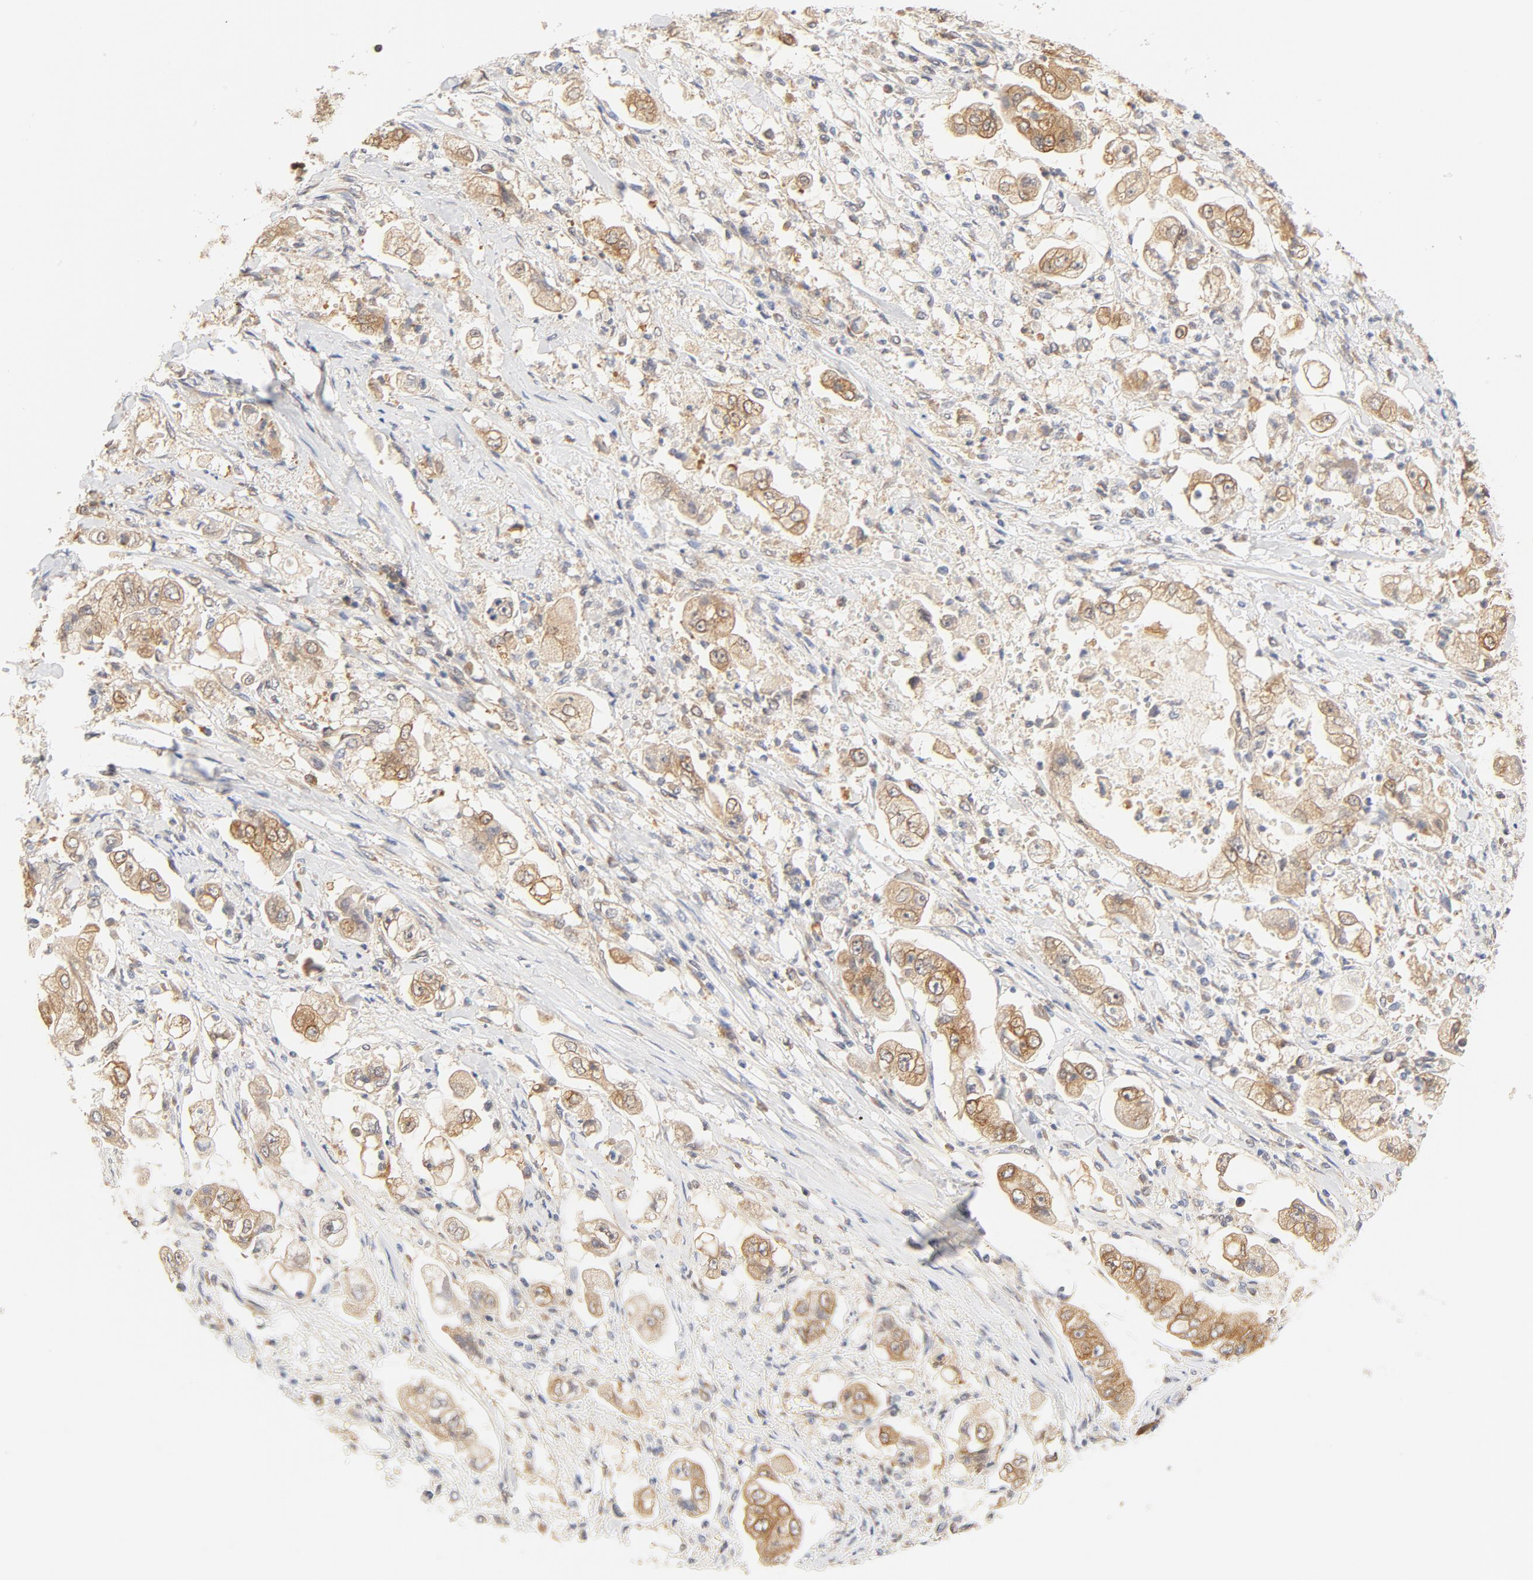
{"staining": {"intensity": "moderate", "quantity": ">75%", "location": "cytoplasmic/membranous"}, "tissue": "stomach cancer", "cell_type": "Tumor cells", "image_type": "cancer", "snomed": [{"axis": "morphology", "description": "Adenocarcinoma, NOS"}, {"axis": "topography", "description": "Stomach"}], "caption": "Approximately >75% of tumor cells in human stomach adenocarcinoma show moderate cytoplasmic/membranous protein positivity as visualized by brown immunohistochemical staining.", "gene": "EIF4E", "patient": {"sex": "male", "age": 62}}